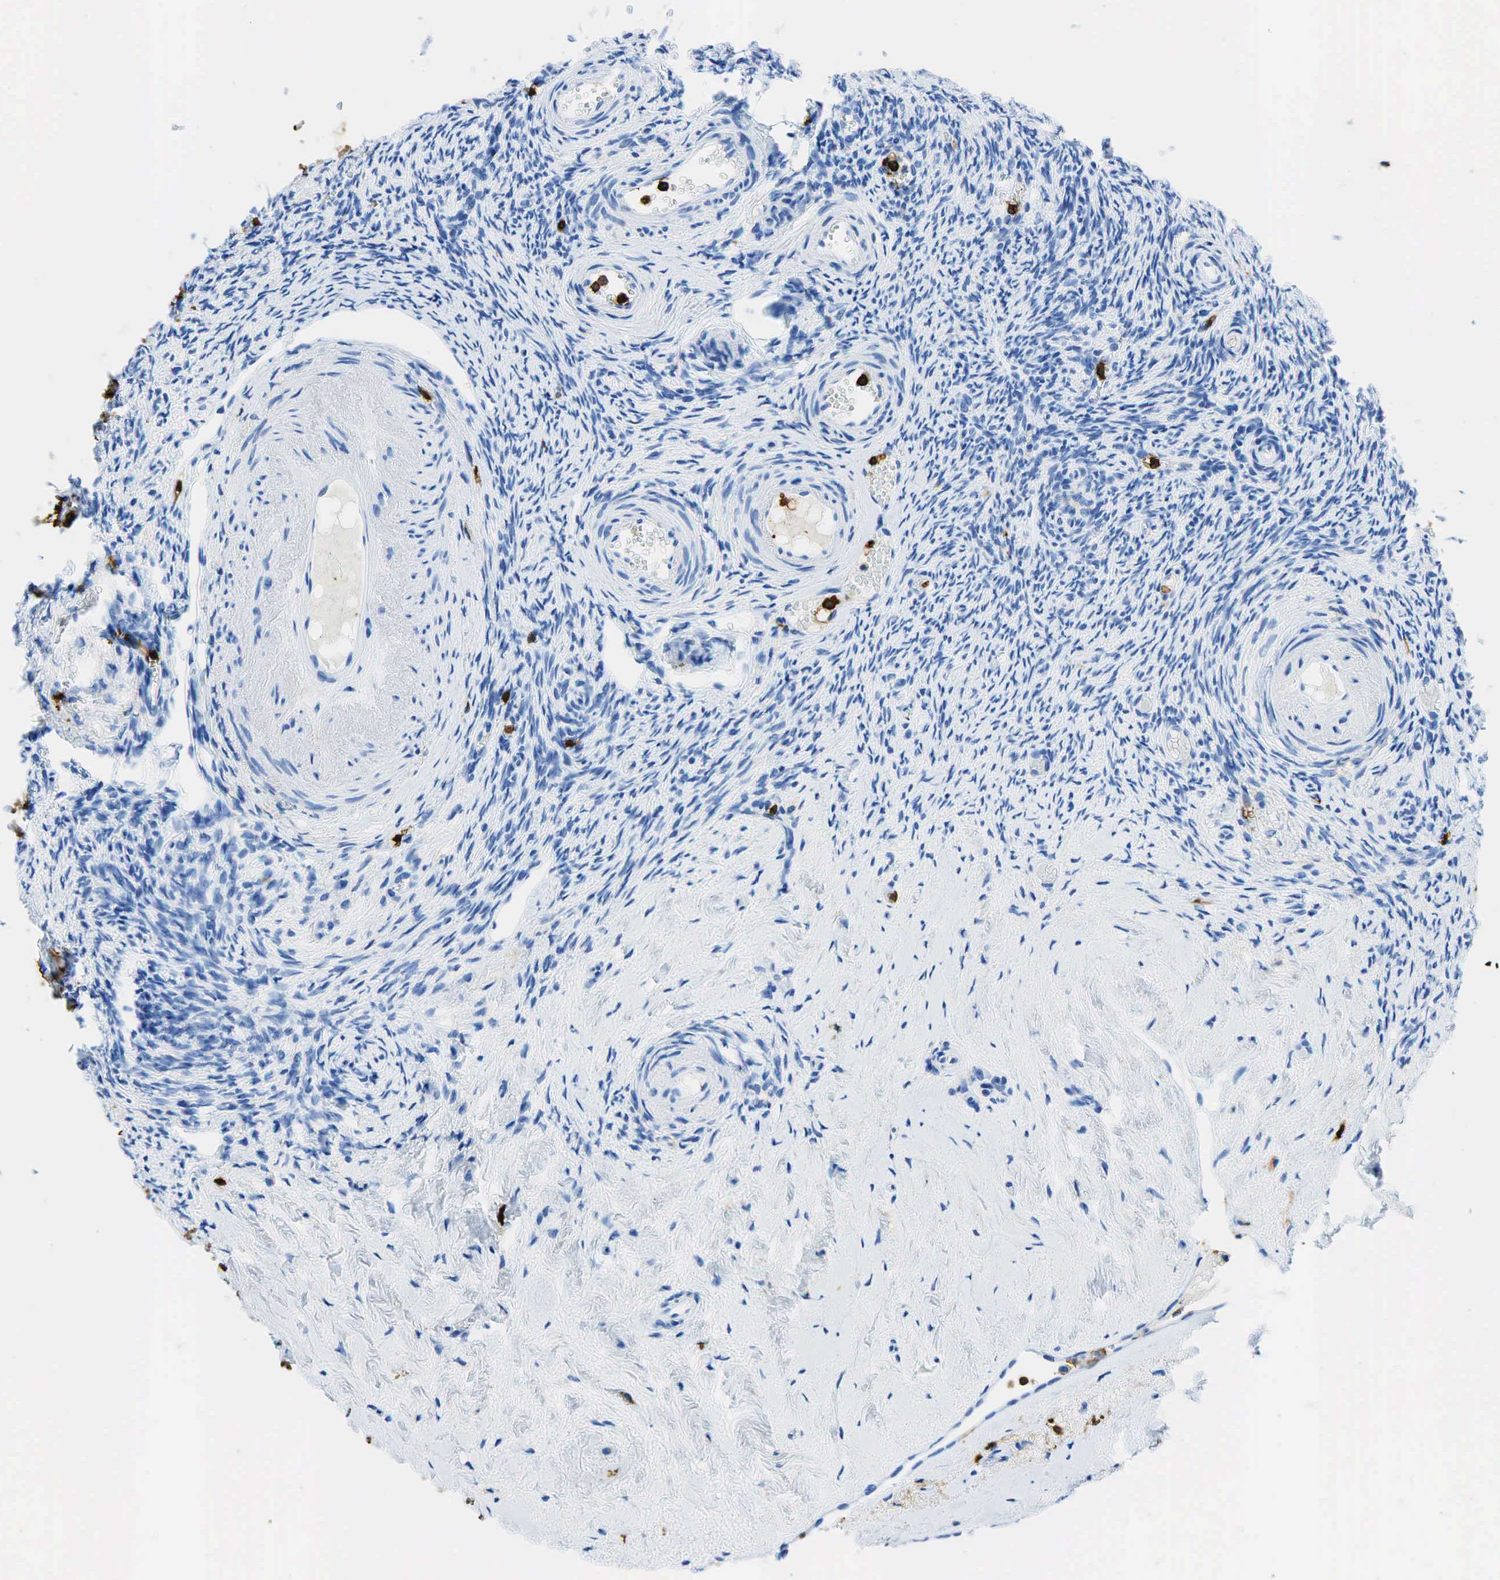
{"staining": {"intensity": "negative", "quantity": "none", "location": "none"}, "tissue": "ovary", "cell_type": "Follicle cells", "image_type": "normal", "snomed": [{"axis": "morphology", "description": "Normal tissue, NOS"}, {"axis": "topography", "description": "Ovary"}], "caption": "An immunohistochemistry micrograph of benign ovary is shown. There is no staining in follicle cells of ovary. Nuclei are stained in blue.", "gene": "PTPRC", "patient": {"sex": "female", "age": 63}}